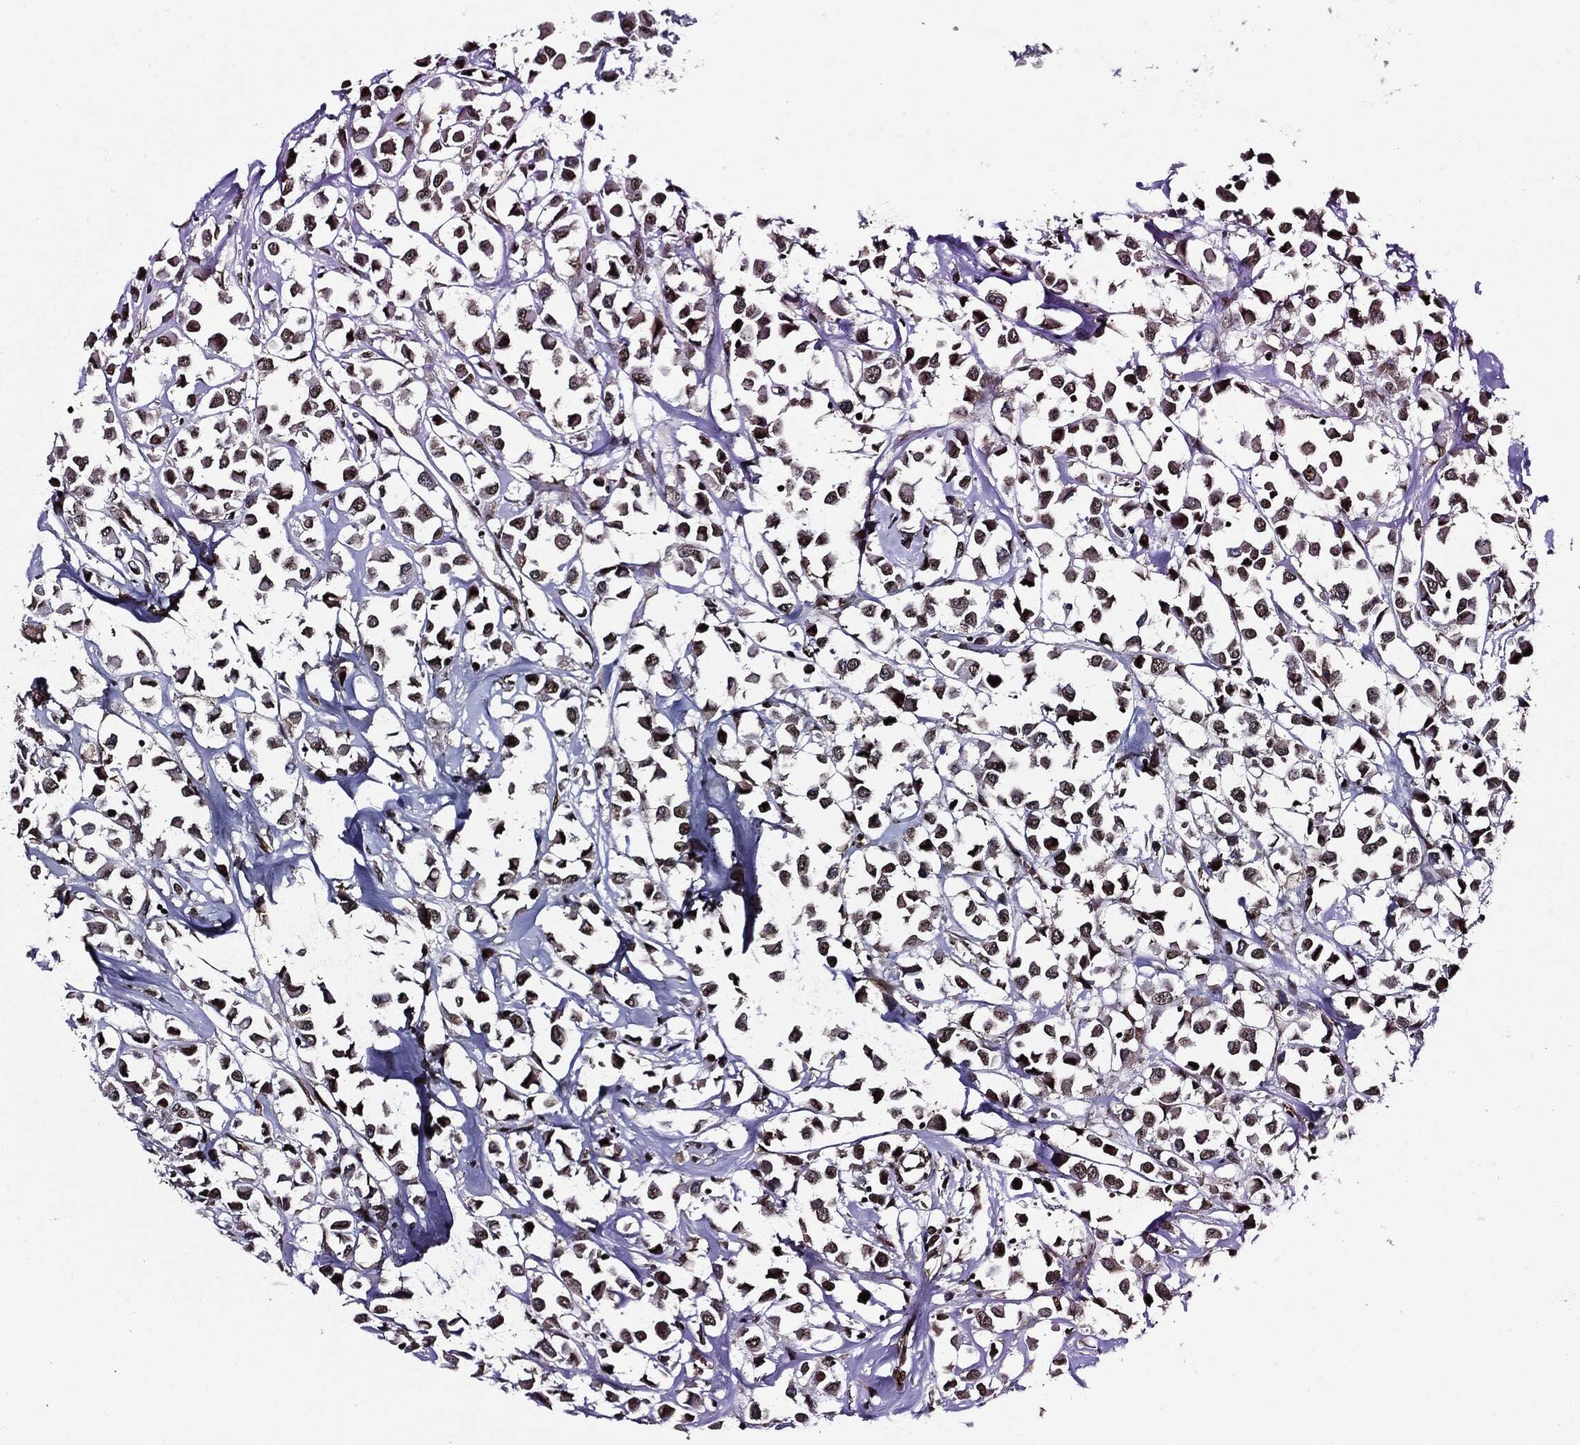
{"staining": {"intensity": "moderate", "quantity": ">75%", "location": "nuclear"}, "tissue": "breast cancer", "cell_type": "Tumor cells", "image_type": "cancer", "snomed": [{"axis": "morphology", "description": "Duct carcinoma"}, {"axis": "topography", "description": "Breast"}], "caption": "Invasive ductal carcinoma (breast) was stained to show a protein in brown. There is medium levels of moderate nuclear expression in about >75% of tumor cells.", "gene": "ZFP91", "patient": {"sex": "female", "age": 61}}